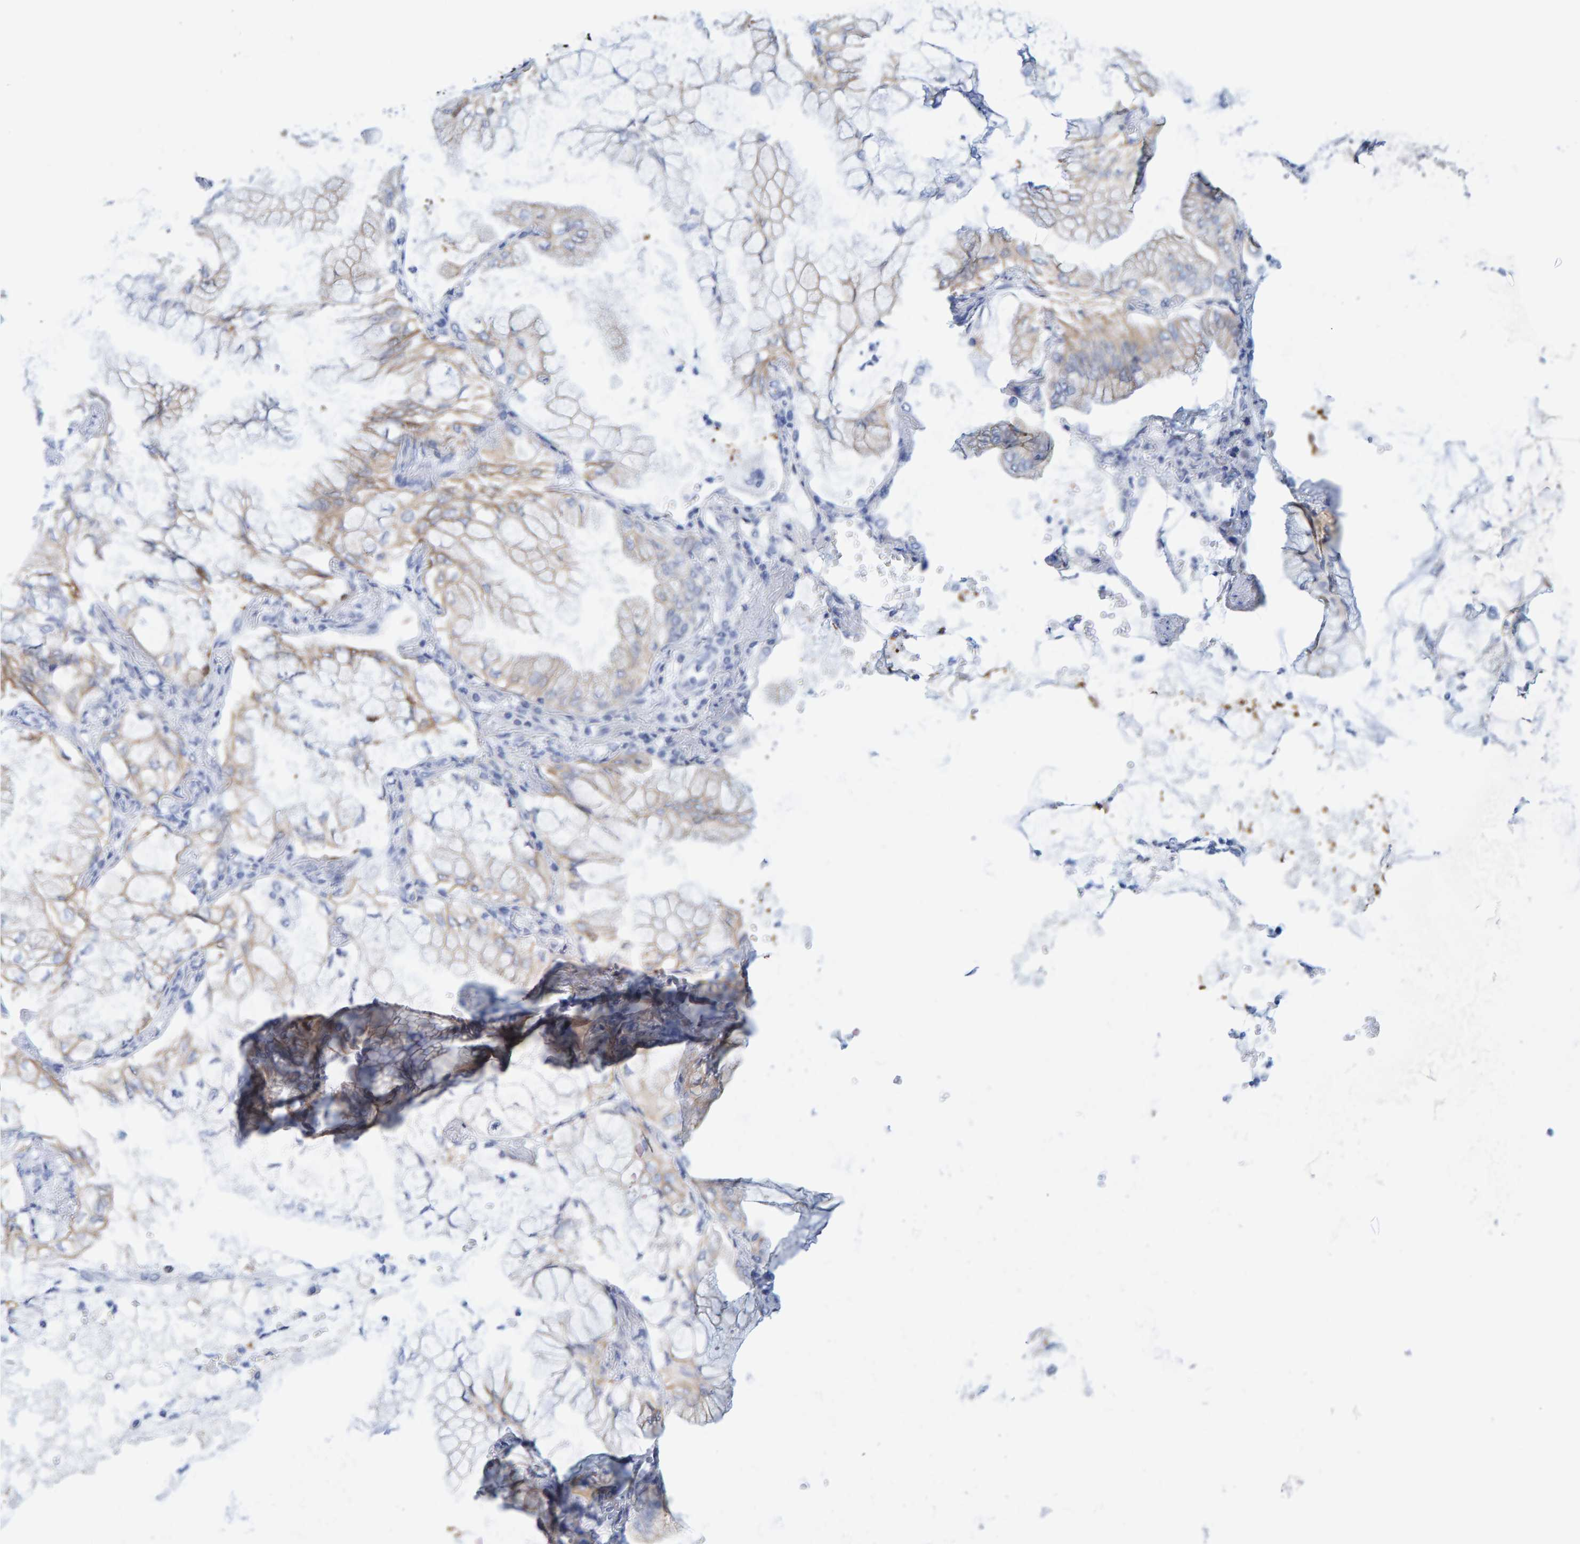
{"staining": {"intensity": "weak", "quantity": ">75%", "location": "cytoplasmic/membranous"}, "tissue": "lung cancer", "cell_type": "Tumor cells", "image_type": "cancer", "snomed": [{"axis": "morphology", "description": "Adenocarcinoma, NOS"}, {"axis": "topography", "description": "Lung"}], "caption": "This photomicrograph demonstrates immunohistochemistry staining of lung adenocarcinoma, with low weak cytoplasmic/membranous expression in approximately >75% of tumor cells.", "gene": "JAKMIP3", "patient": {"sex": "female", "age": 70}}